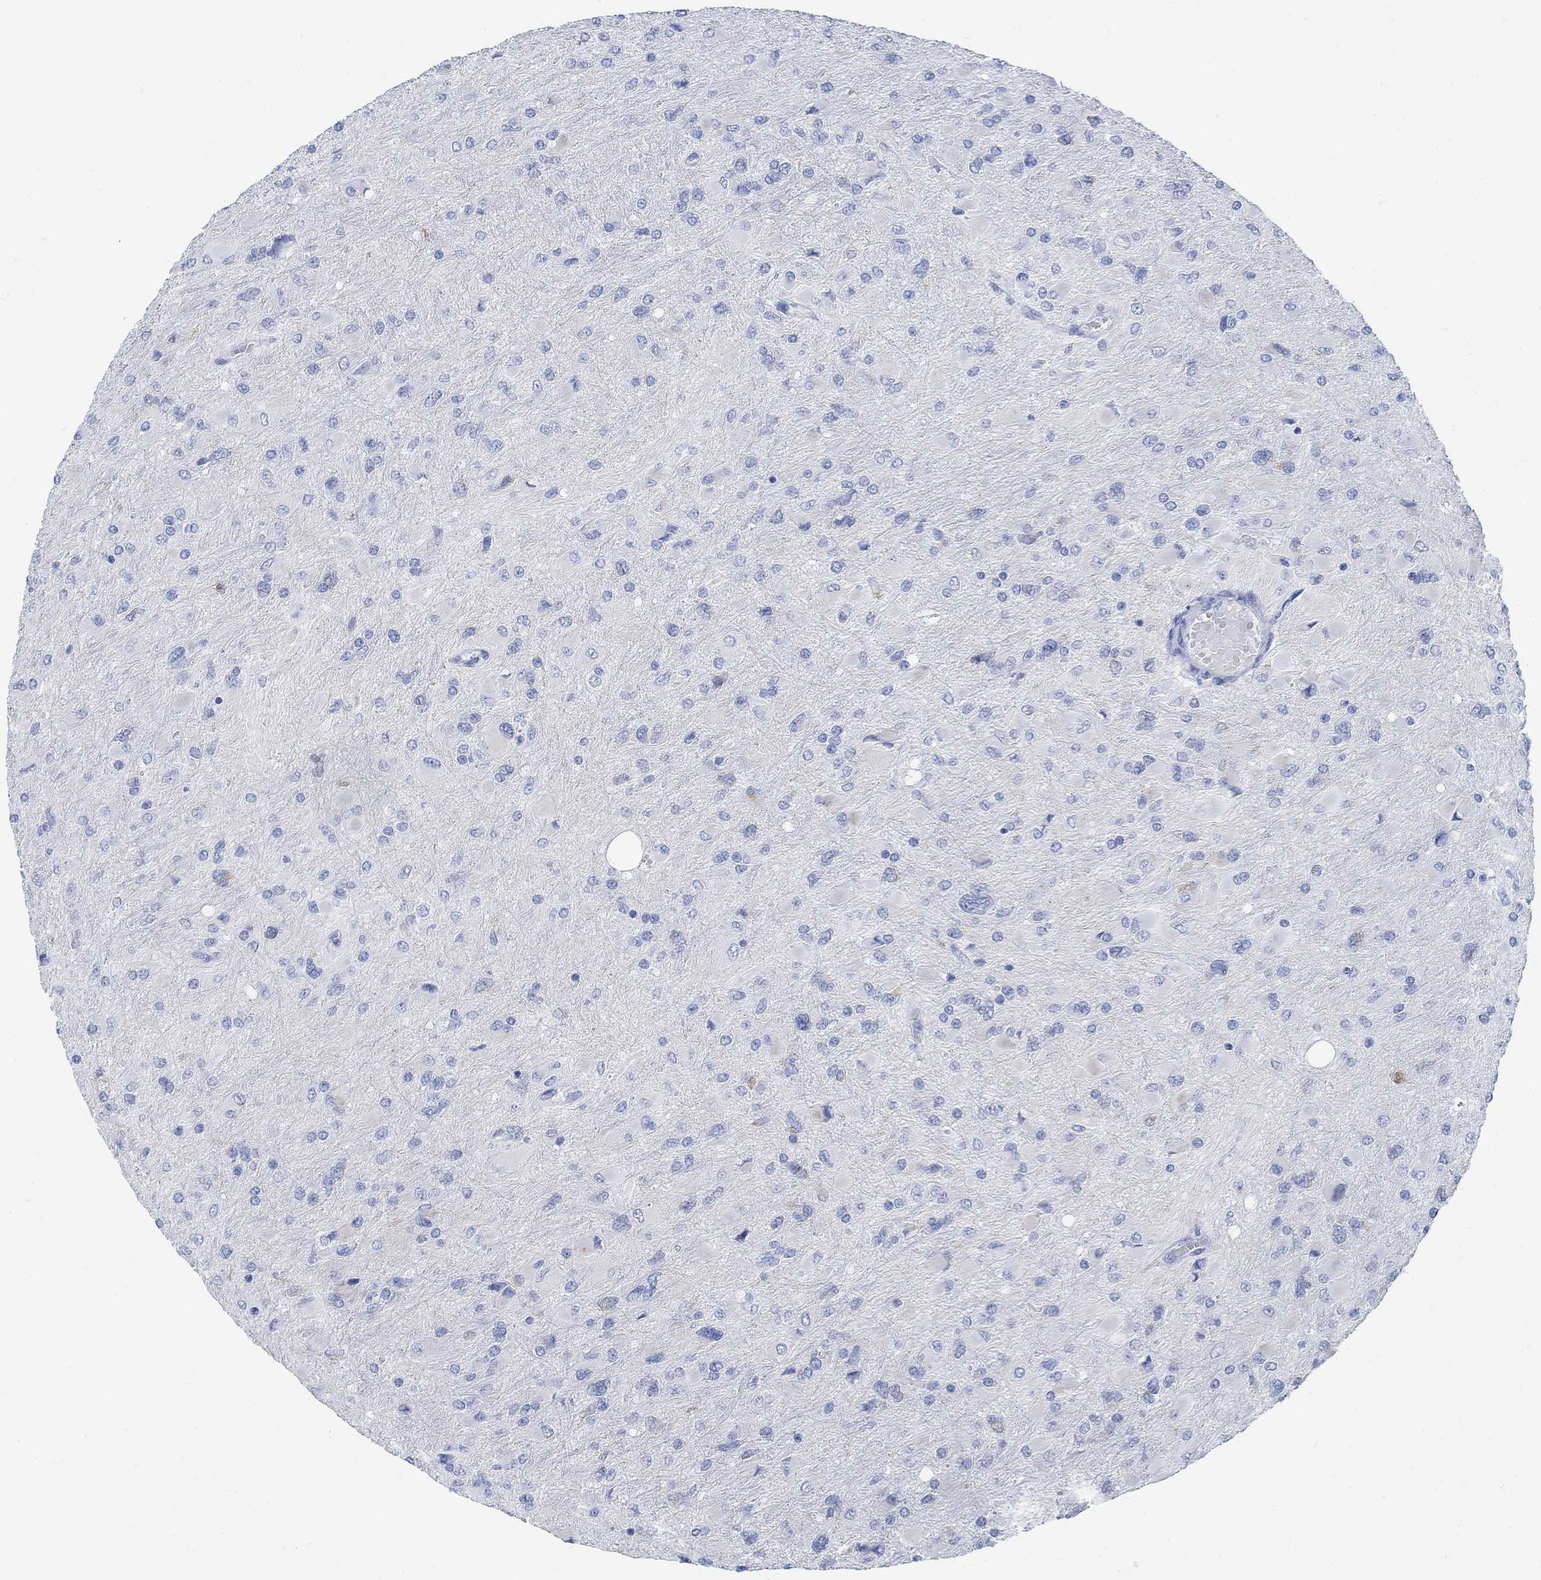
{"staining": {"intensity": "negative", "quantity": "none", "location": "none"}, "tissue": "glioma", "cell_type": "Tumor cells", "image_type": "cancer", "snomed": [{"axis": "morphology", "description": "Glioma, malignant, High grade"}, {"axis": "topography", "description": "Cerebral cortex"}], "caption": "Glioma was stained to show a protein in brown. There is no significant positivity in tumor cells.", "gene": "RBM20", "patient": {"sex": "female", "age": 36}}